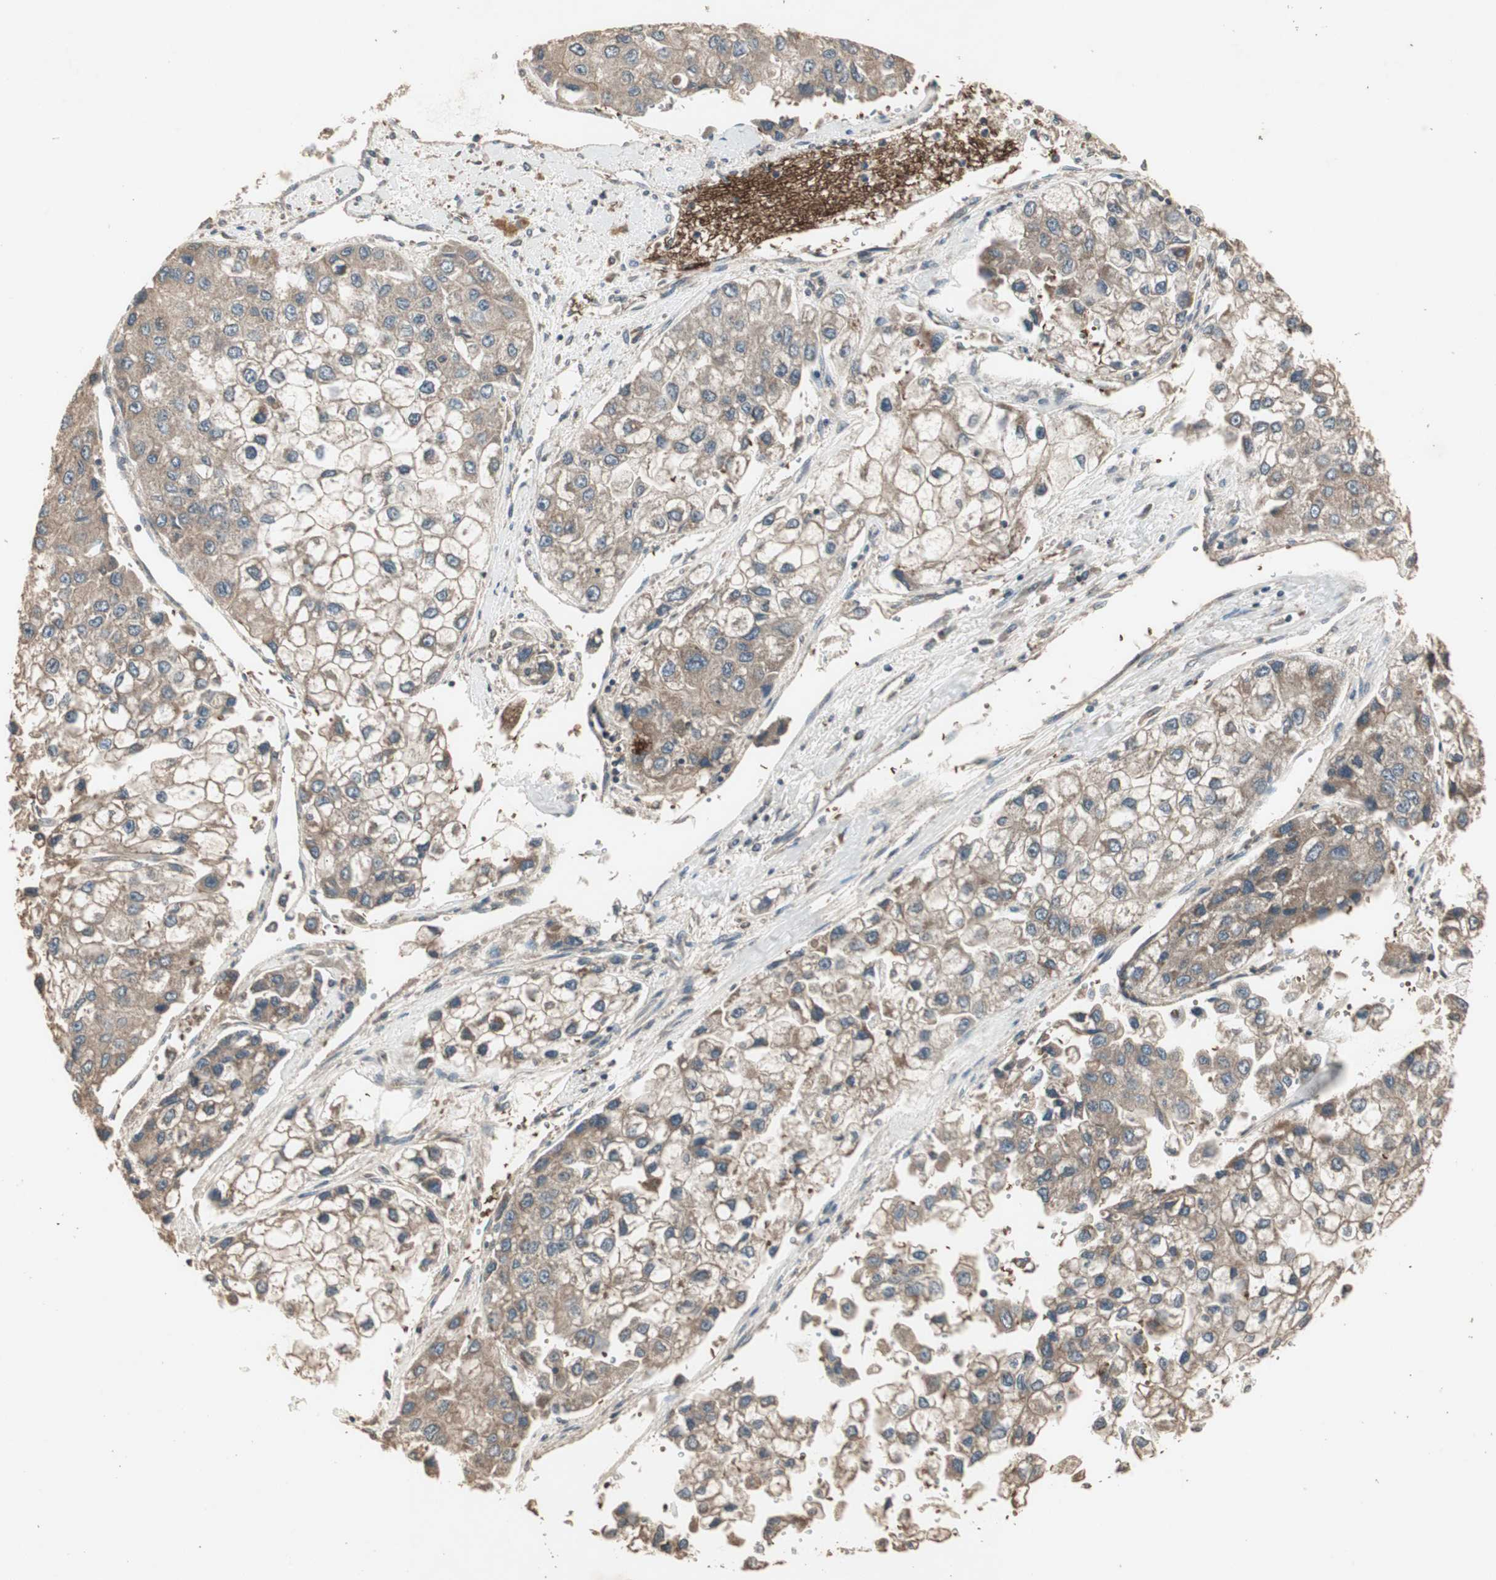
{"staining": {"intensity": "moderate", "quantity": ">75%", "location": "cytoplasmic/membranous"}, "tissue": "liver cancer", "cell_type": "Tumor cells", "image_type": "cancer", "snomed": [{"axis": "morphology", "description": "Carcinoma, Hepatocellular, NOS"}, {"axis": "topography", "description": "Liver"}], "caption": "Human liver cancer stained with a brown dye displays moderate cytoplasmic/membranous positive staining in approximately >75% of tumor cells.", "gene": "UBAC1", "patient": {"sex": "female", "age": 66}}